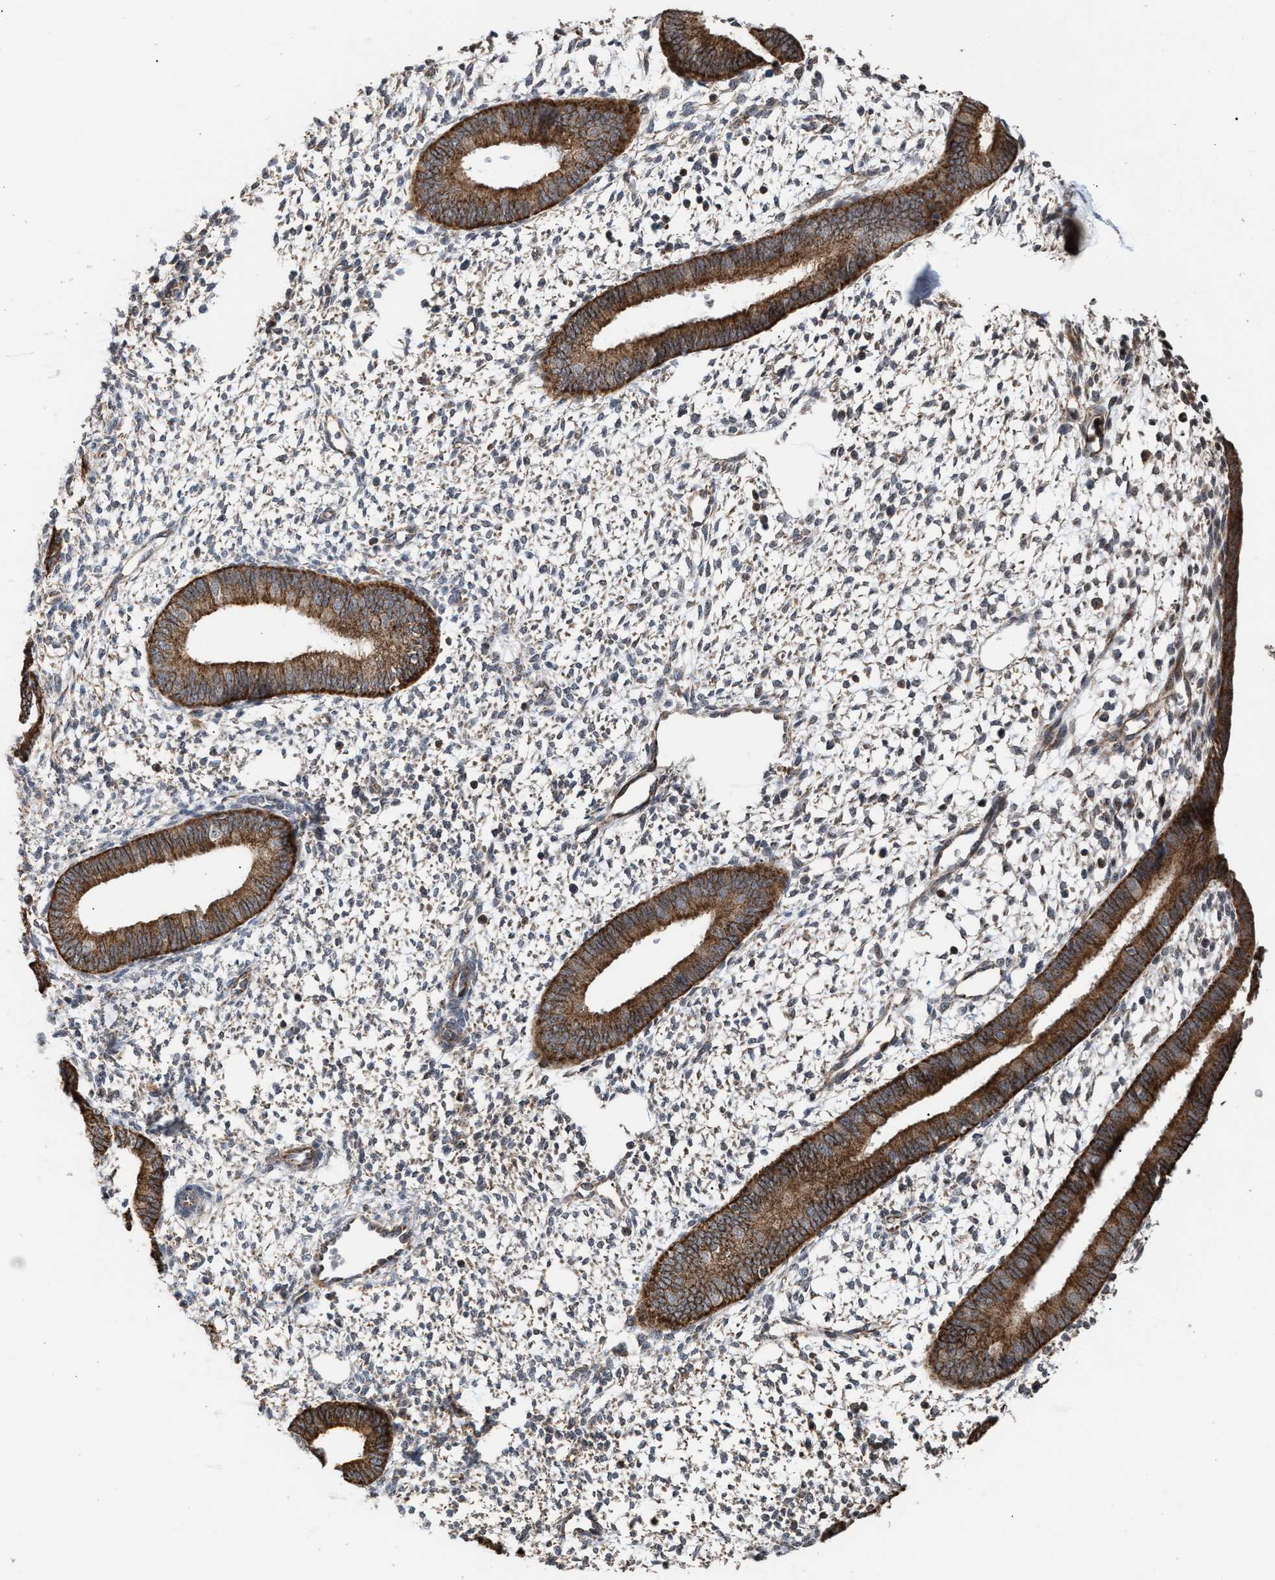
{"staining": {"intensity": "negative", "quantity": "none", "location": "none"}, "tissue": "endometrium", "cell_type": "Cells in endometrial stroma", "image_type": "normal", "snomed": [{"axis": "morphology", "description": "Normal tissue, NOS"}, {"axis": "topography", "description": "Endometrium"}], "caption": "This image is of unremarkable endometrium stained with immunohistochemistry (IHC) to label a protein in brown with the nuclei are counter-stained blue. There is no staining in cells in endometrial stroma.", "gene": "EXOSC2", "patient": {"sex": "female", "age": 46}}